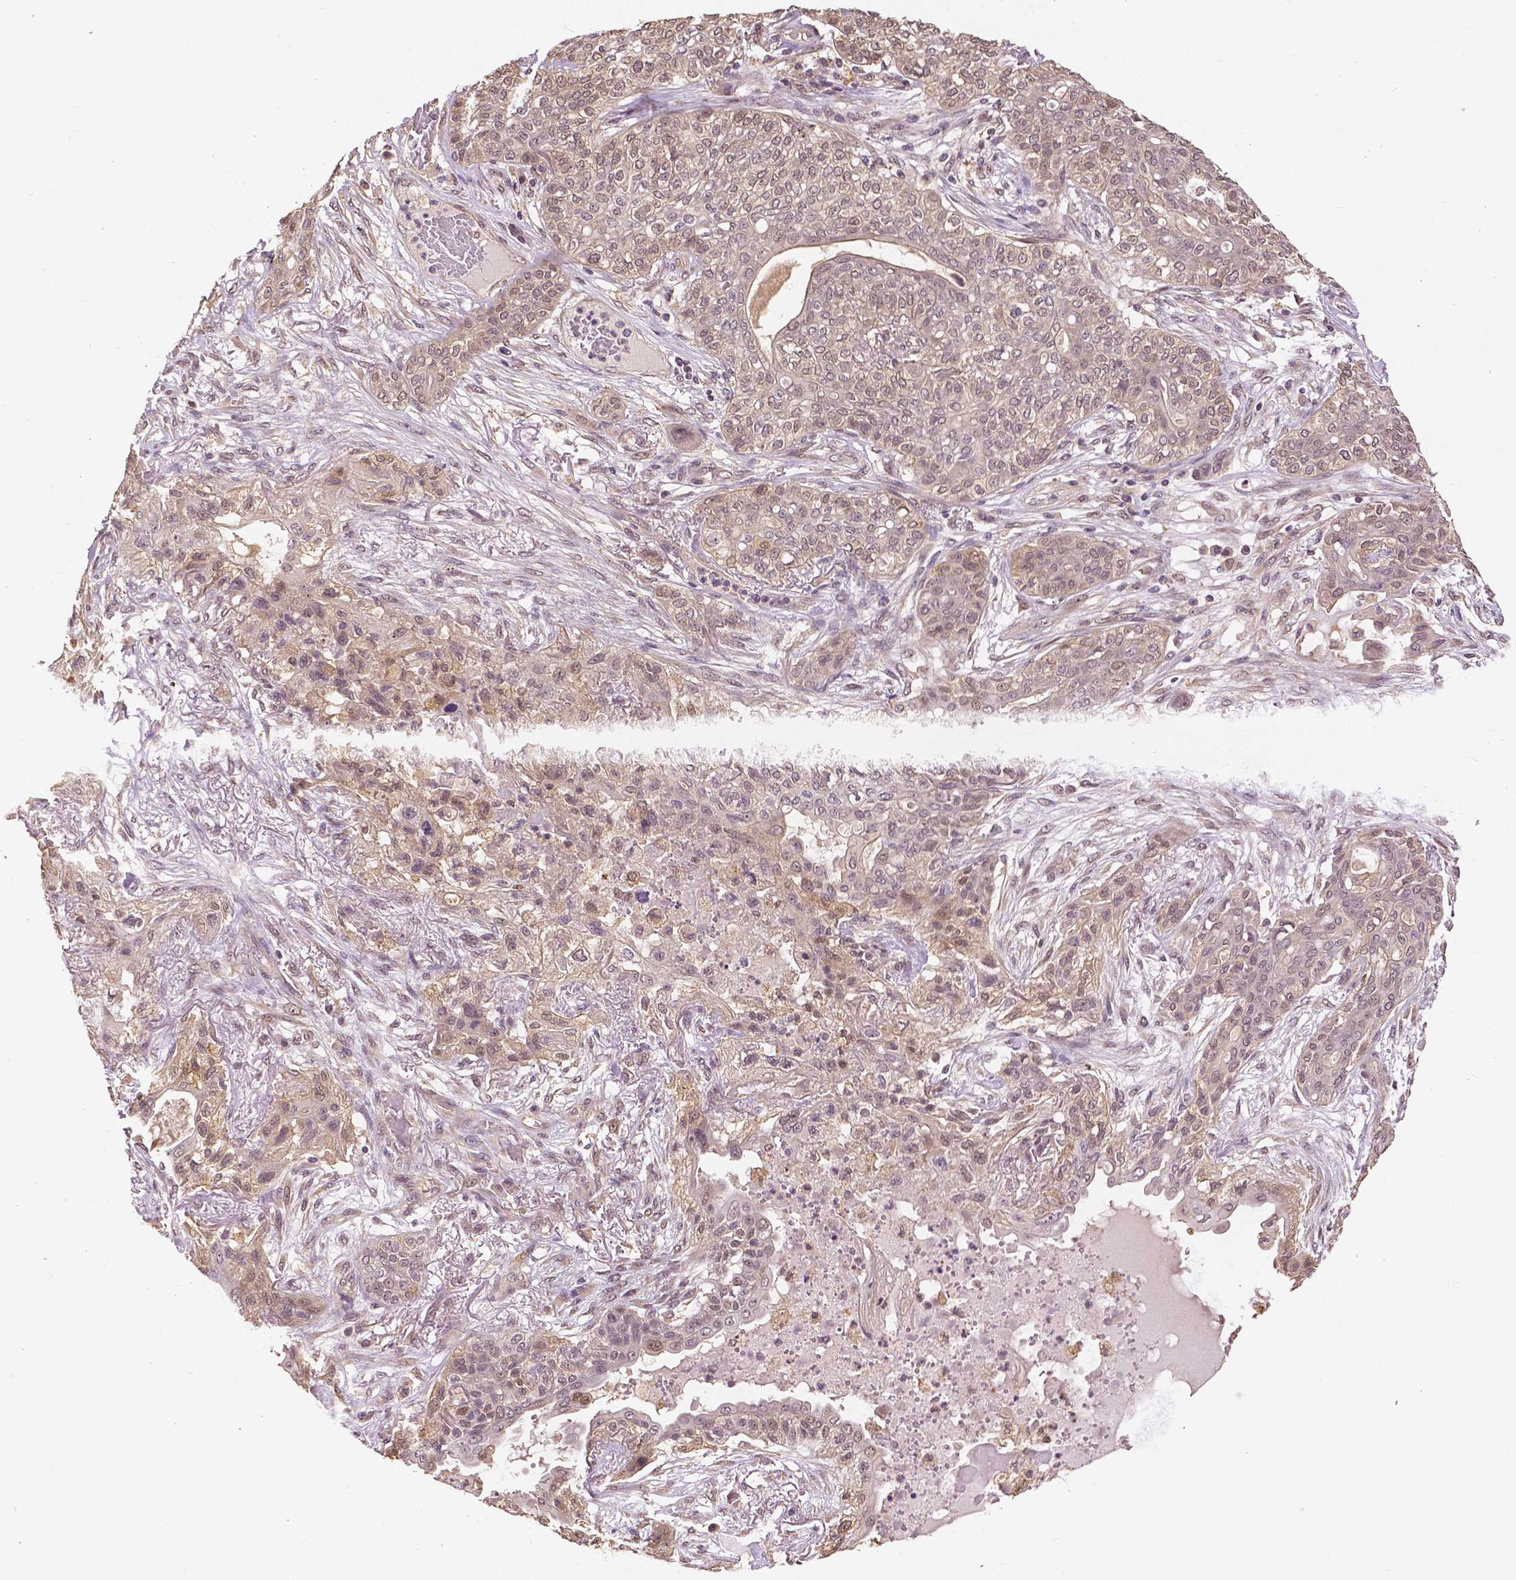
{"staining": {"intensity": "weak", "quantity": "25%-75%", "location": "cytoplasmic/membranous,nuclear"}, "tissue": "lung cancer", "cell_type": "Tumor cells", "image_type": "cancer", "snomed": [{"axis": "morphology", "description": "Squamous cell carcinoma, NOS"}, {"axis": "topography", "description": "Lung"}], "caption": "An image of human lung cancer (squamous cell carcinoma) stained for a protein displays weak cytoplasmic/membranous and nuclear brown staining in tumor cells.", "gene": "MAP1LC3B", "patient": {"sex": "female", "age": 70}}